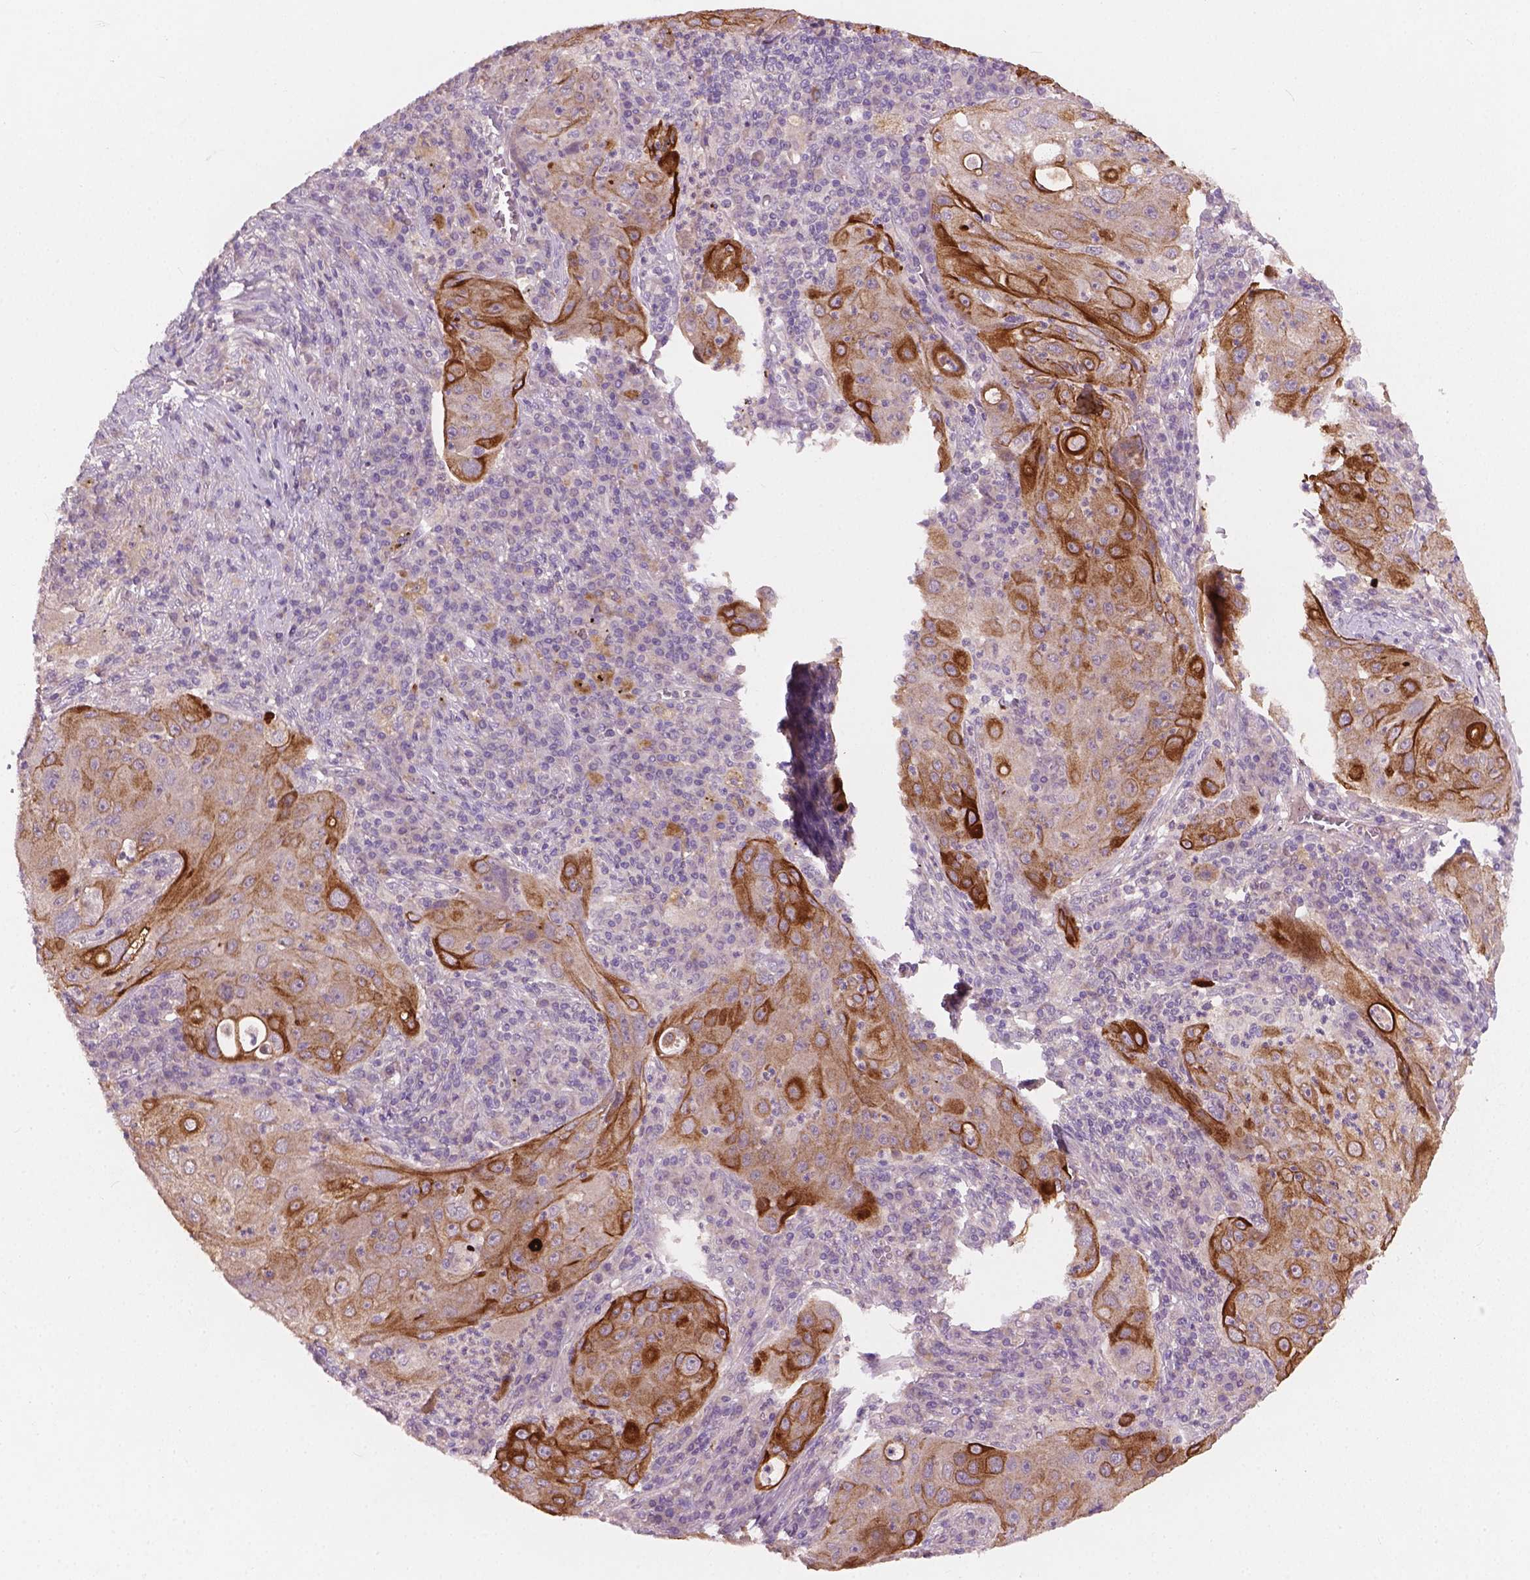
{"staining": {"intensity": "strong", "quantity": "<25%", "location": "cytoplasmic/membranous"}, "tissue": "lung cancer", "cell_type": "Tumor cells", "image_type": "cancer", "snomed": [{"axis": "morphology", "description": "Squamous cell carcinoma, NOS"}, {"axis": "topography", "description": "Lung"}], "caption": "Human lung cancer stained for a protein (brown) reveals strong cytoplasmic/membranous positive expression in approximately <25% of tumor cells.", "gene": "KRT17", "patient": {"sex": "female", "age": 59}}